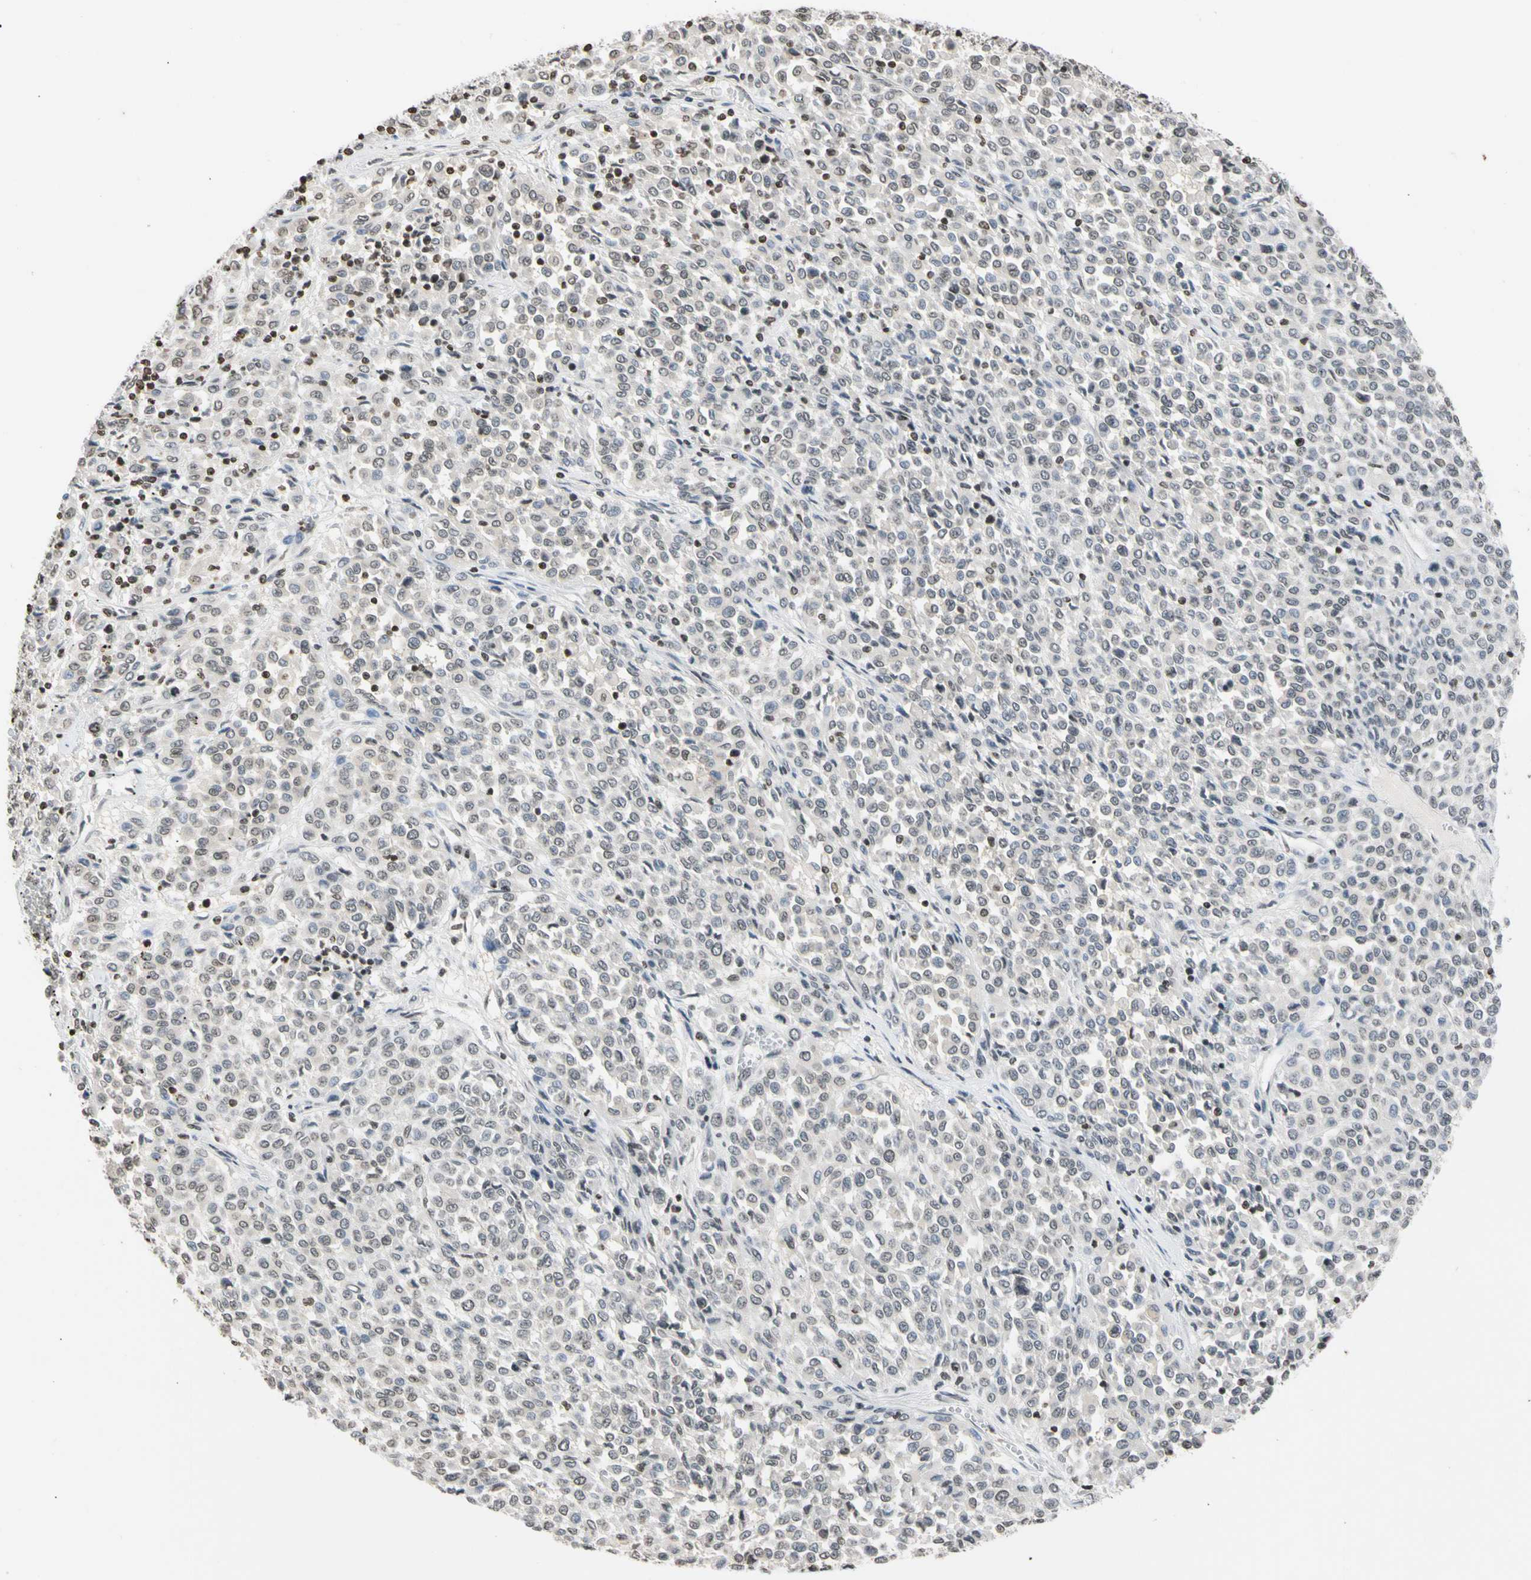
{"staining": {"intensity": "negative", "quantity": "none", "location": "none"}, "tissue": "melanoma", "cell_type": "Tumor cells", "image_type": "cancer", "snomed": [{"axis": "morphology", "description": "Malignant melanoma, Metastatic site"}, {"axis": "topography", "description": "Pancreas"}], "caption": "The histopathology image displays no significant expression in tumor cells of melanoma. Nuclei are stained in blue.", "gene": "GPX4", "patient": {"sex": "female", "age": 30}}